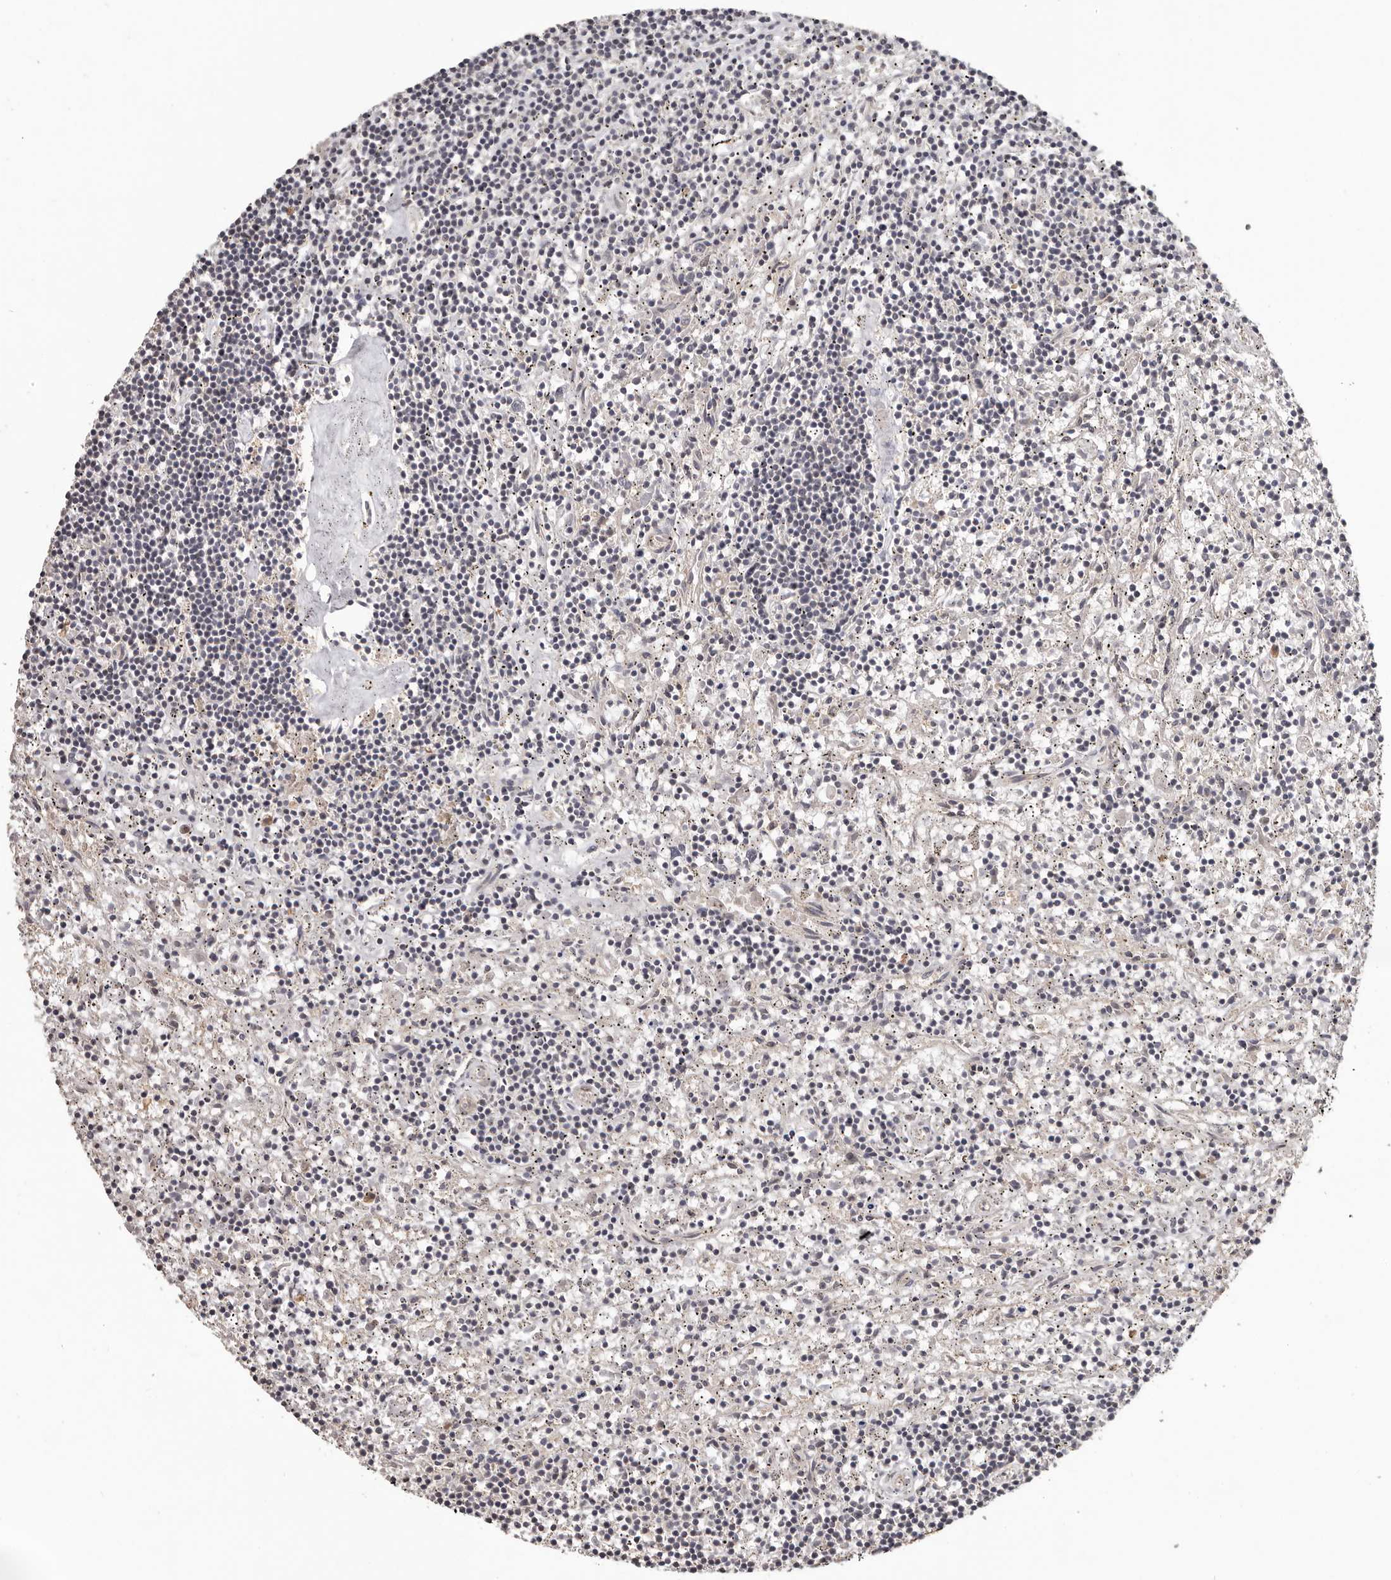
{"staining": {"intensity": "negative", "quantity": "none", "location": "none"}, "tissue": "lymphoma", "cell_type": "Tumor cells", "image_type": "cancer", "snomed": [{"axis": "morphology", "description": "Malignant lymphoma, non-Hodgkin's type, Low grade"}, {"axis": "topography", "description": "Spleen"}], "caption": "Photomicrograph shows no significant protein expression in tumor cells of malignant lymphoma, non-Hodgkin's type (low-grade).", "gene": "ZFP14", "patient": {"sex": "male", "age": 76}}